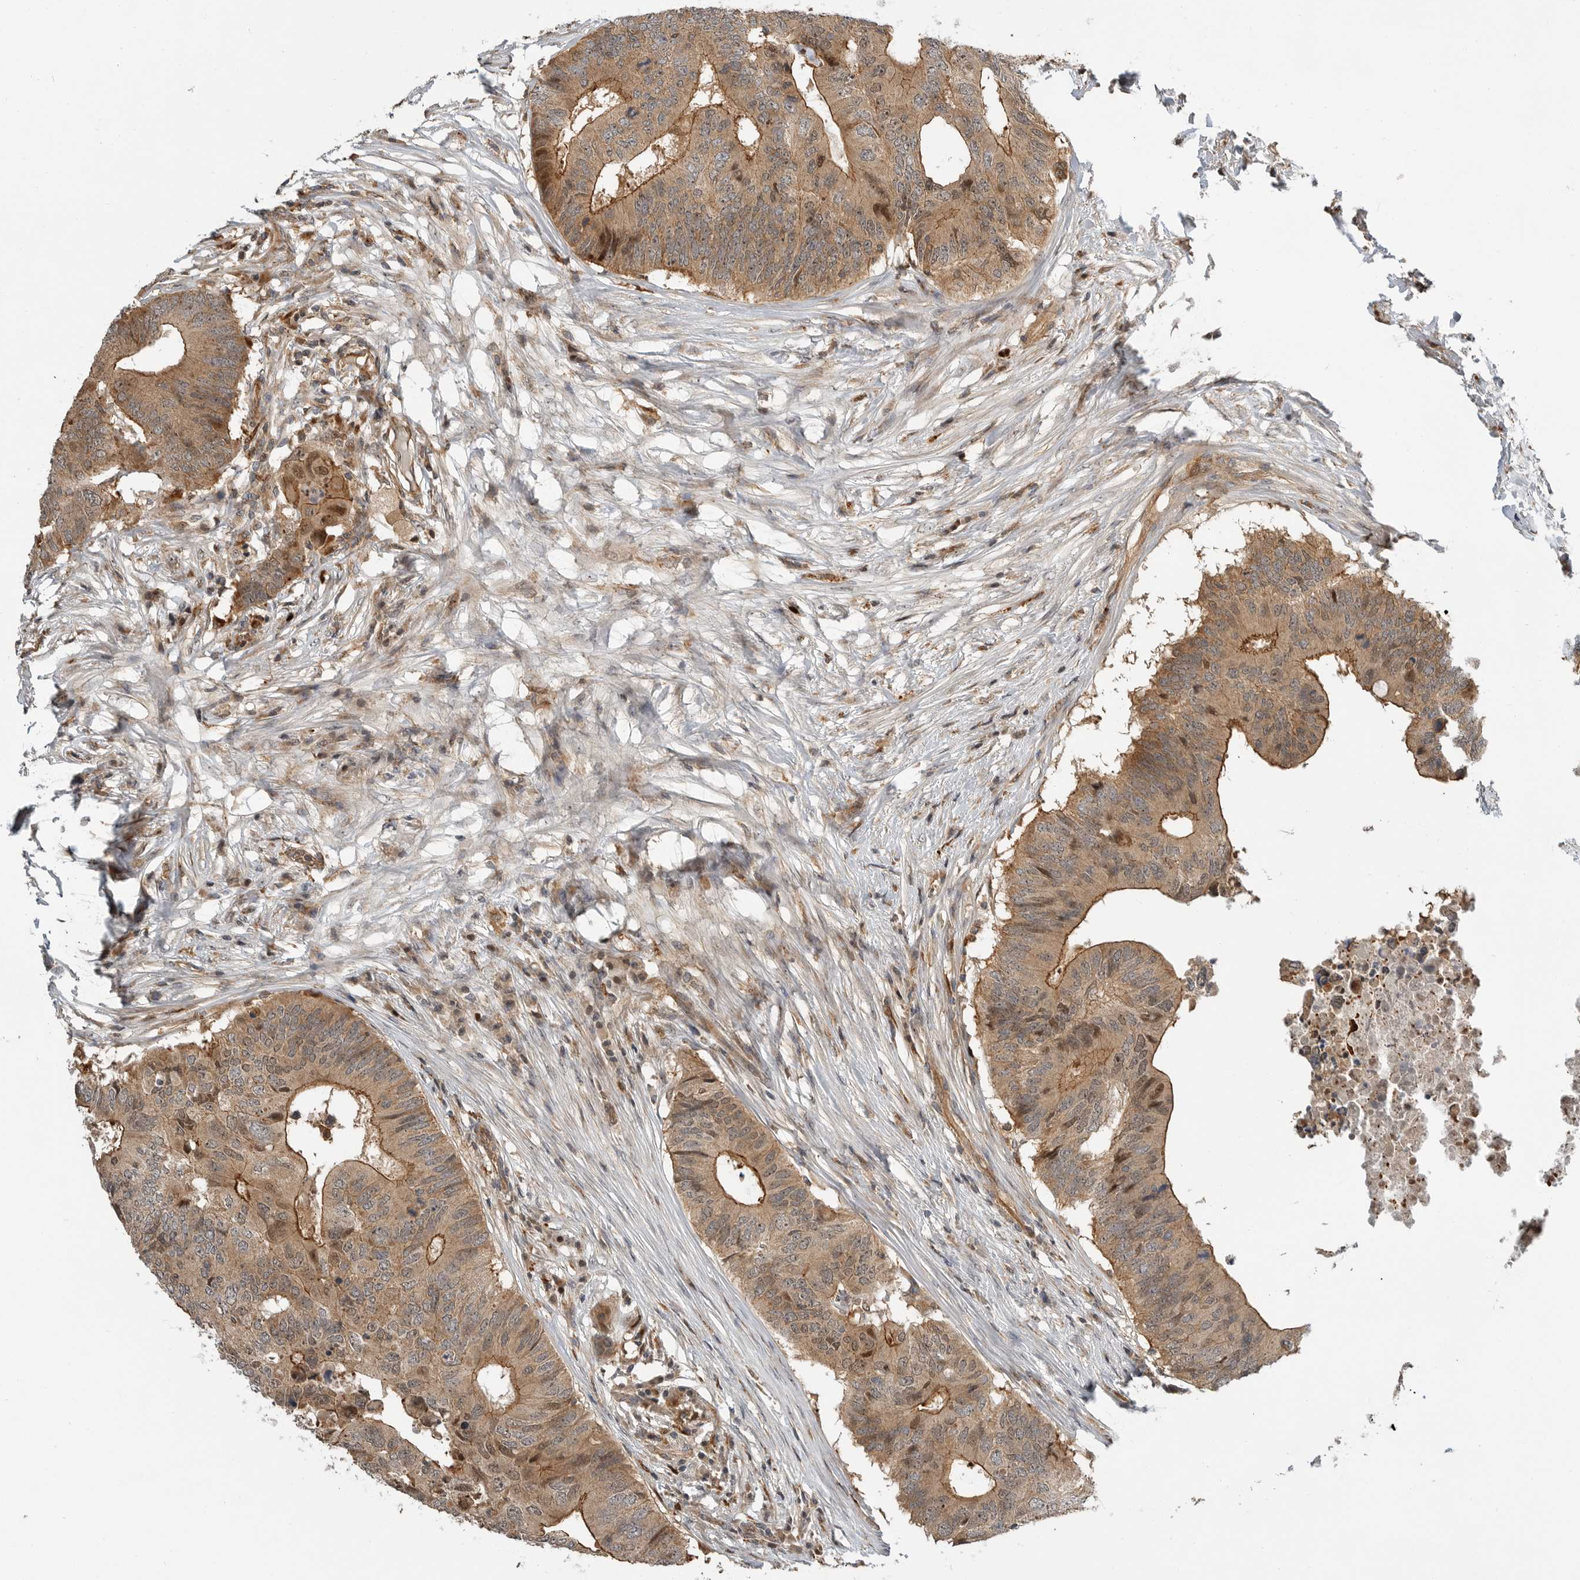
{"staining": {"intensity": "moderate", "quantity": ">75%", "location": "cytoplasmic/membranous,nuclear"}, "tissue": "colorectal cancer", "cell_type": "Tumor cells", "image_type": "cancer", "snomed": [{"axis": "morphology", "description": "Adenocarcinoma, NOS"}, {"axis": "topography", "description": "Colon"}], "caption": "High-power microscopy captured an immunohistochemistry histopathology image of colorectal cancer, revealing moderate cytoplasmic/membranous and nuclear staining in approximately >75% of tumor cells.", "gene": "STRAP", "patient": {"sex": "male", "age": 71}}